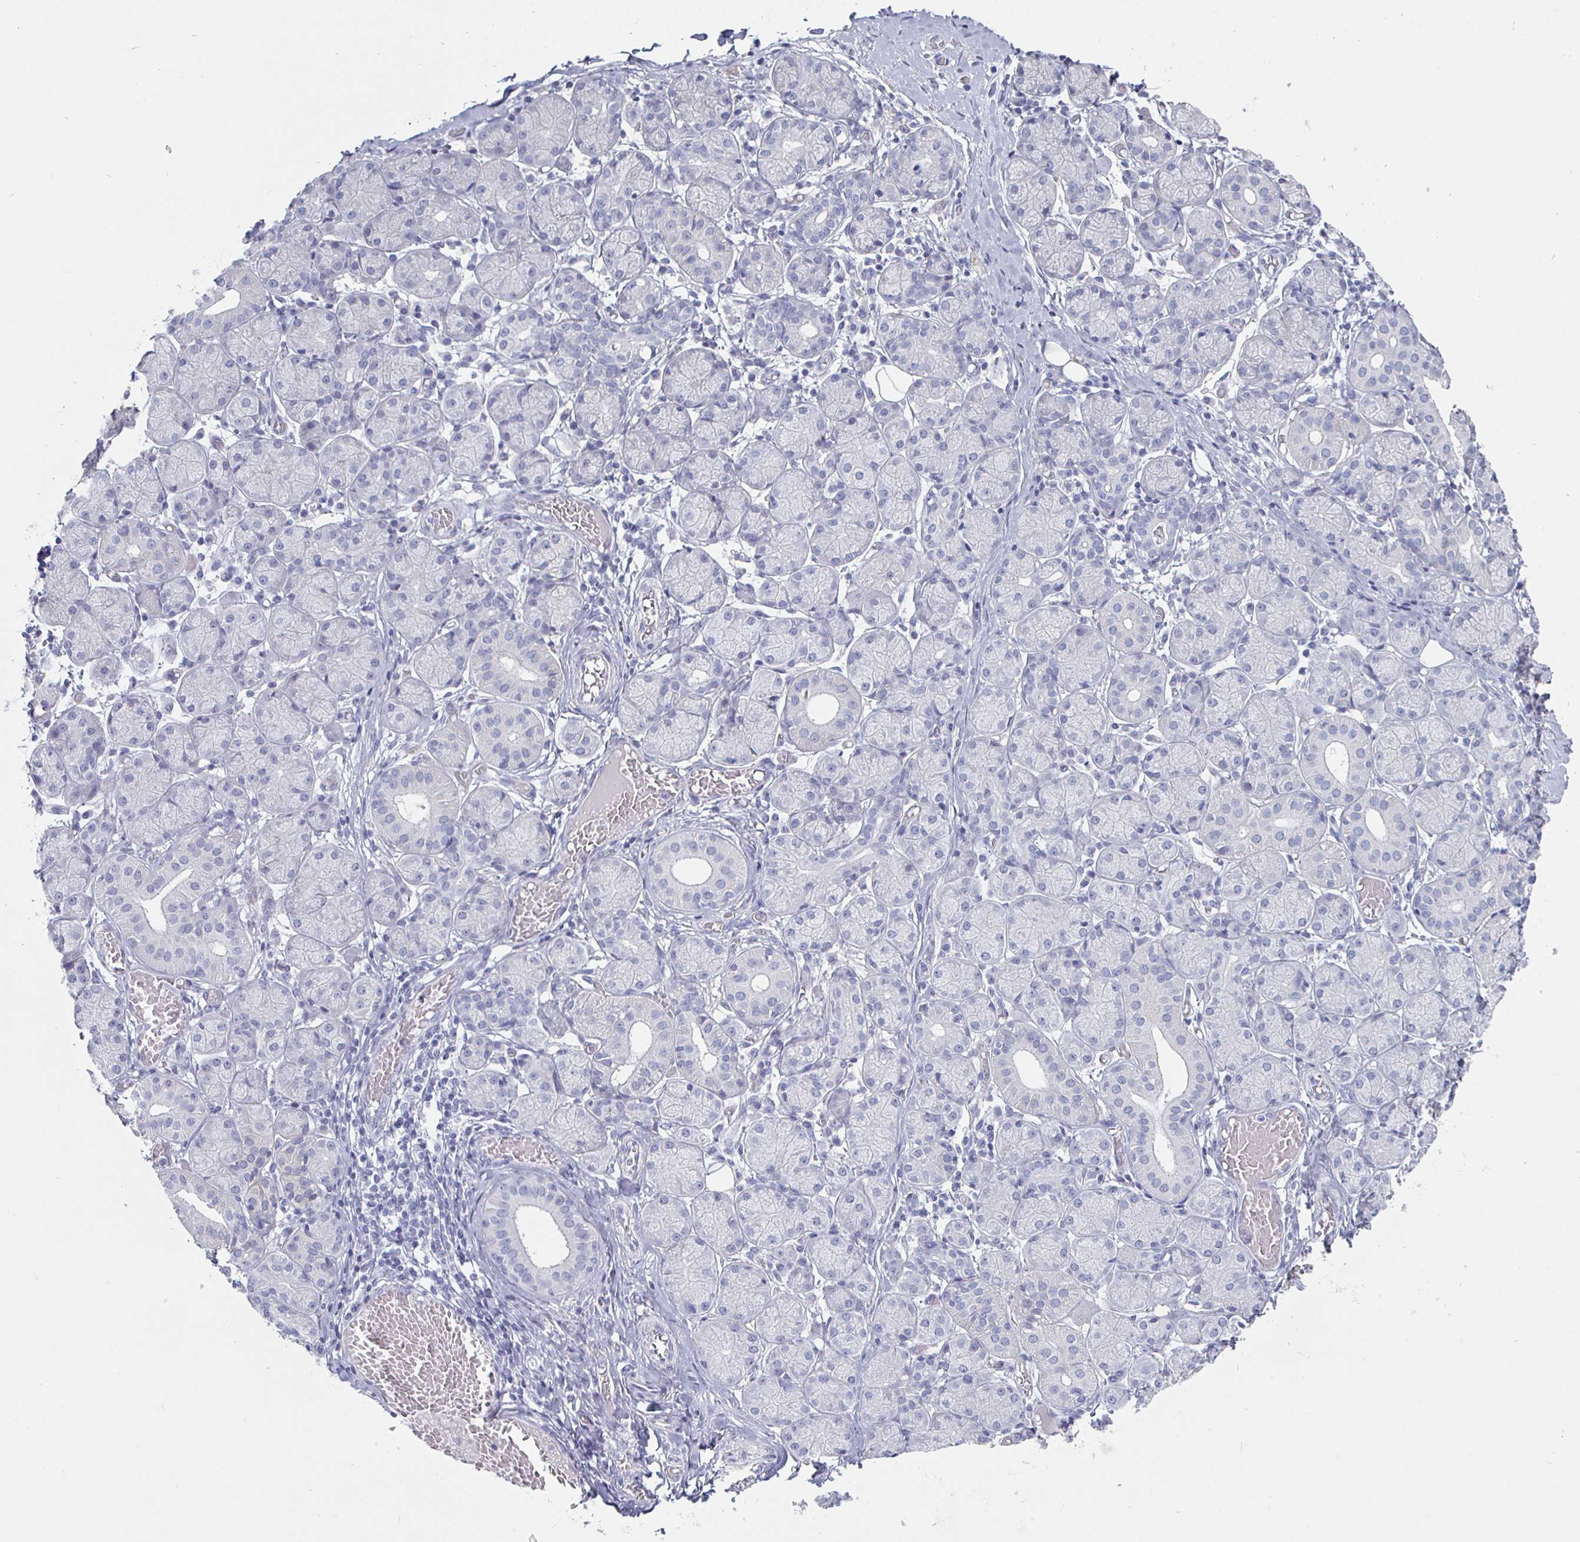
{"staining": {"intensity": "negative", "quantity": "none", "location": "none"}, "tissue": "salivary gland", "cell_type": "Glandular cells", "image_type": "normal", "snomed": [{"axis": "morphology", "description": "Normal tissue, NOS"}, {"axis": "topography", "description": "Salivary gland"}], "caption": "A micrograph of human salivary gland is negative for staining in glandular cells. (Stains: DAB (3,3'-diaminobenzidine) immunohistochemistry (IHC) with hematoxylin counter stain, Microscopy: brightfield microscopy at high magnification).", "gene": "ENPP1", "patient": {"sex": "female", "age": 24}}